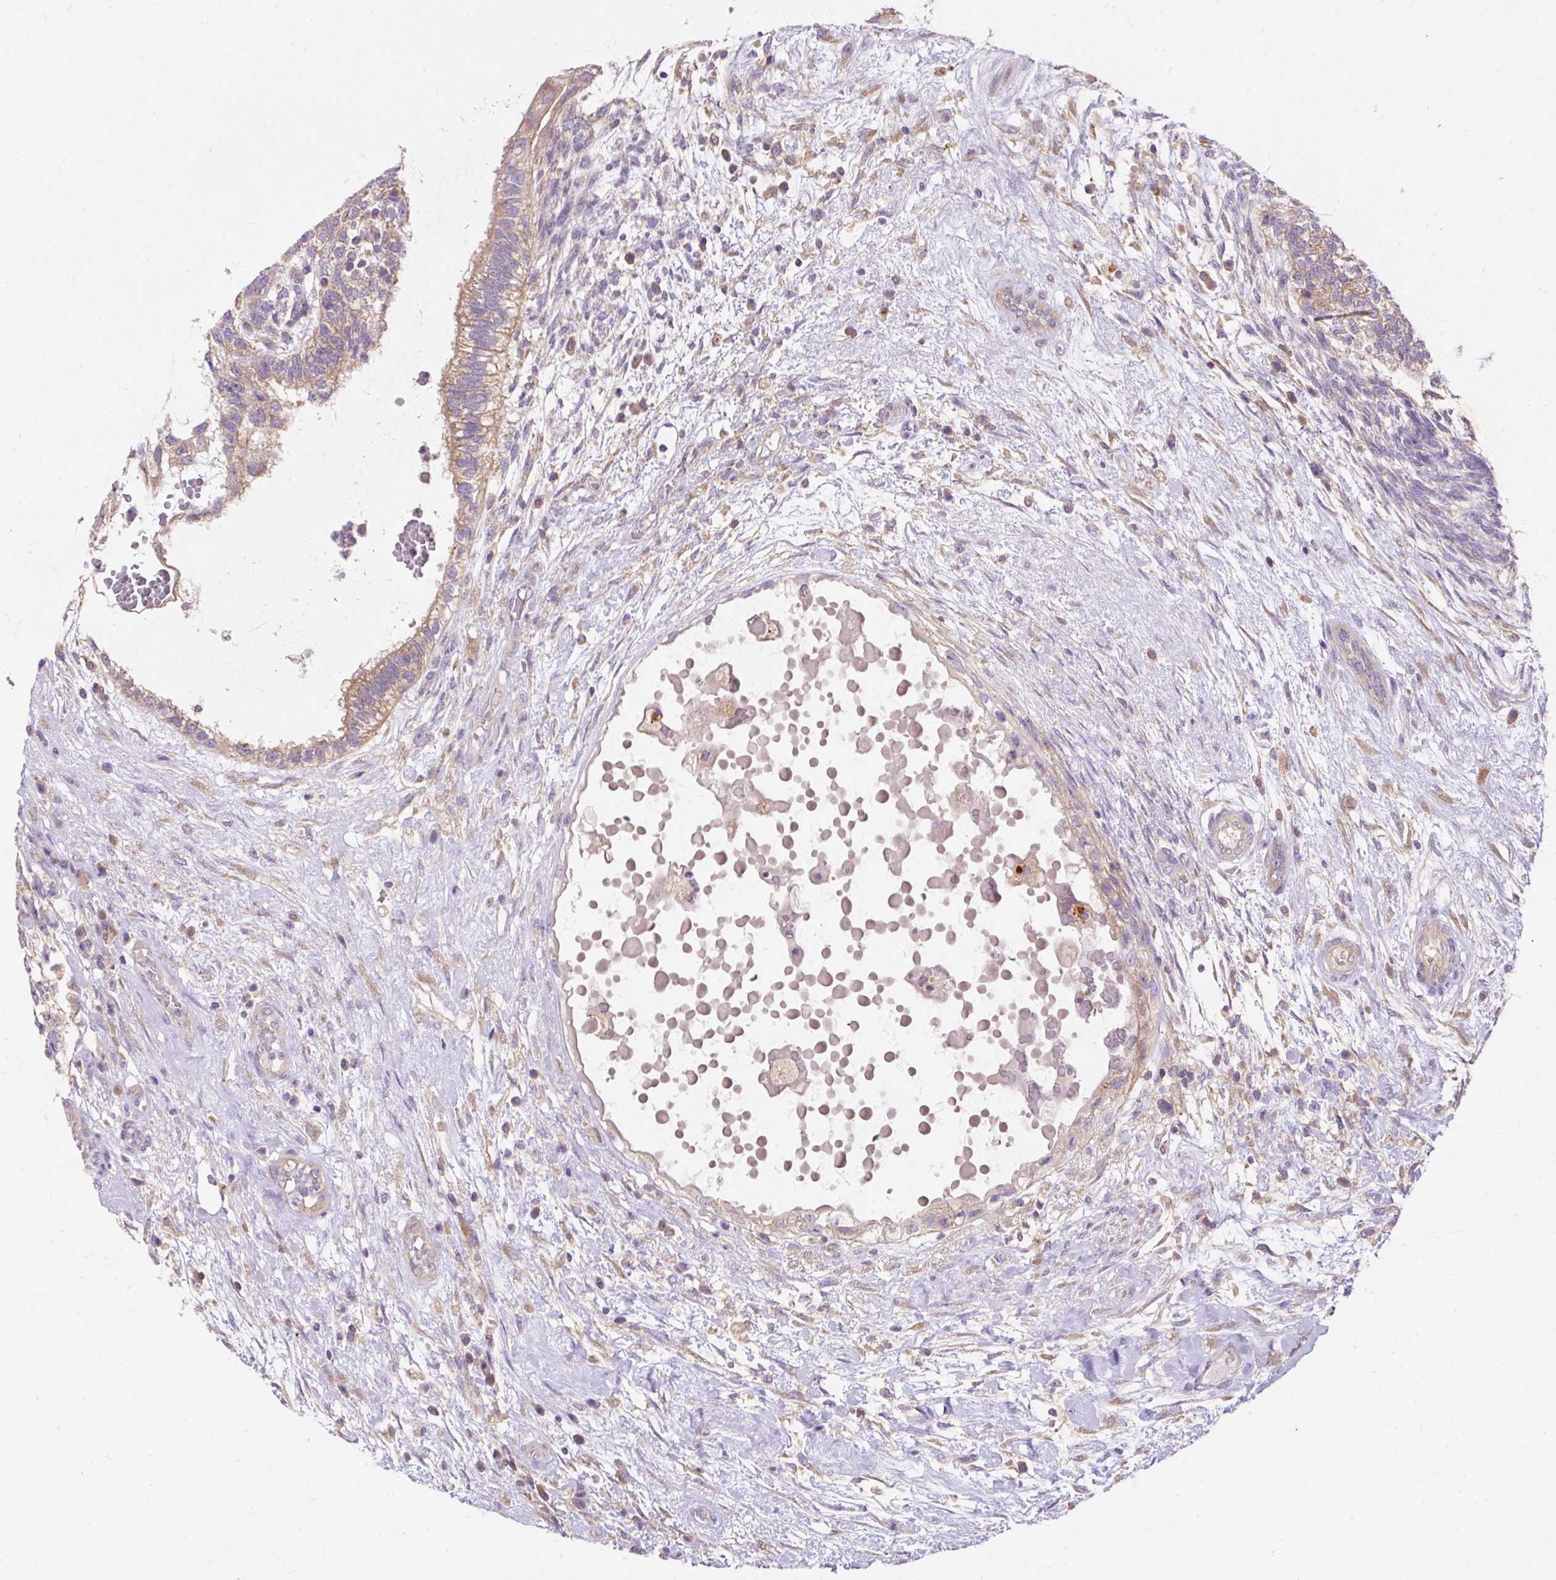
{"staining": {"intensity": "moderate", "quantity": "25%-75%", "location": "cytoplasmic/membranous"}, "tissue": "testis cancer", "cell_type": "Tumor cells", "image_type": "cancer", "snomed": [{"axis": "morphology", "description": "Normal tissue, NOS"}, {"axis": "morphology", "description": "Carcinoma, Embryonal, NOS"}, {"axis": "topography", "description": "Testis"}], "caption": "Tumor cells show moderate cytoplasmic/membranous staining in about 25%-75% of cells in testis cancer (embryonal carcinoma). The staining was performed using DAB (3,3'-diaminobenzidine), with brown indicating positive protein expression. Nuclei are stained blue with hematoxylin.", "gene": "OR4K15", "patient": {"sex": "male", "age": 32}}